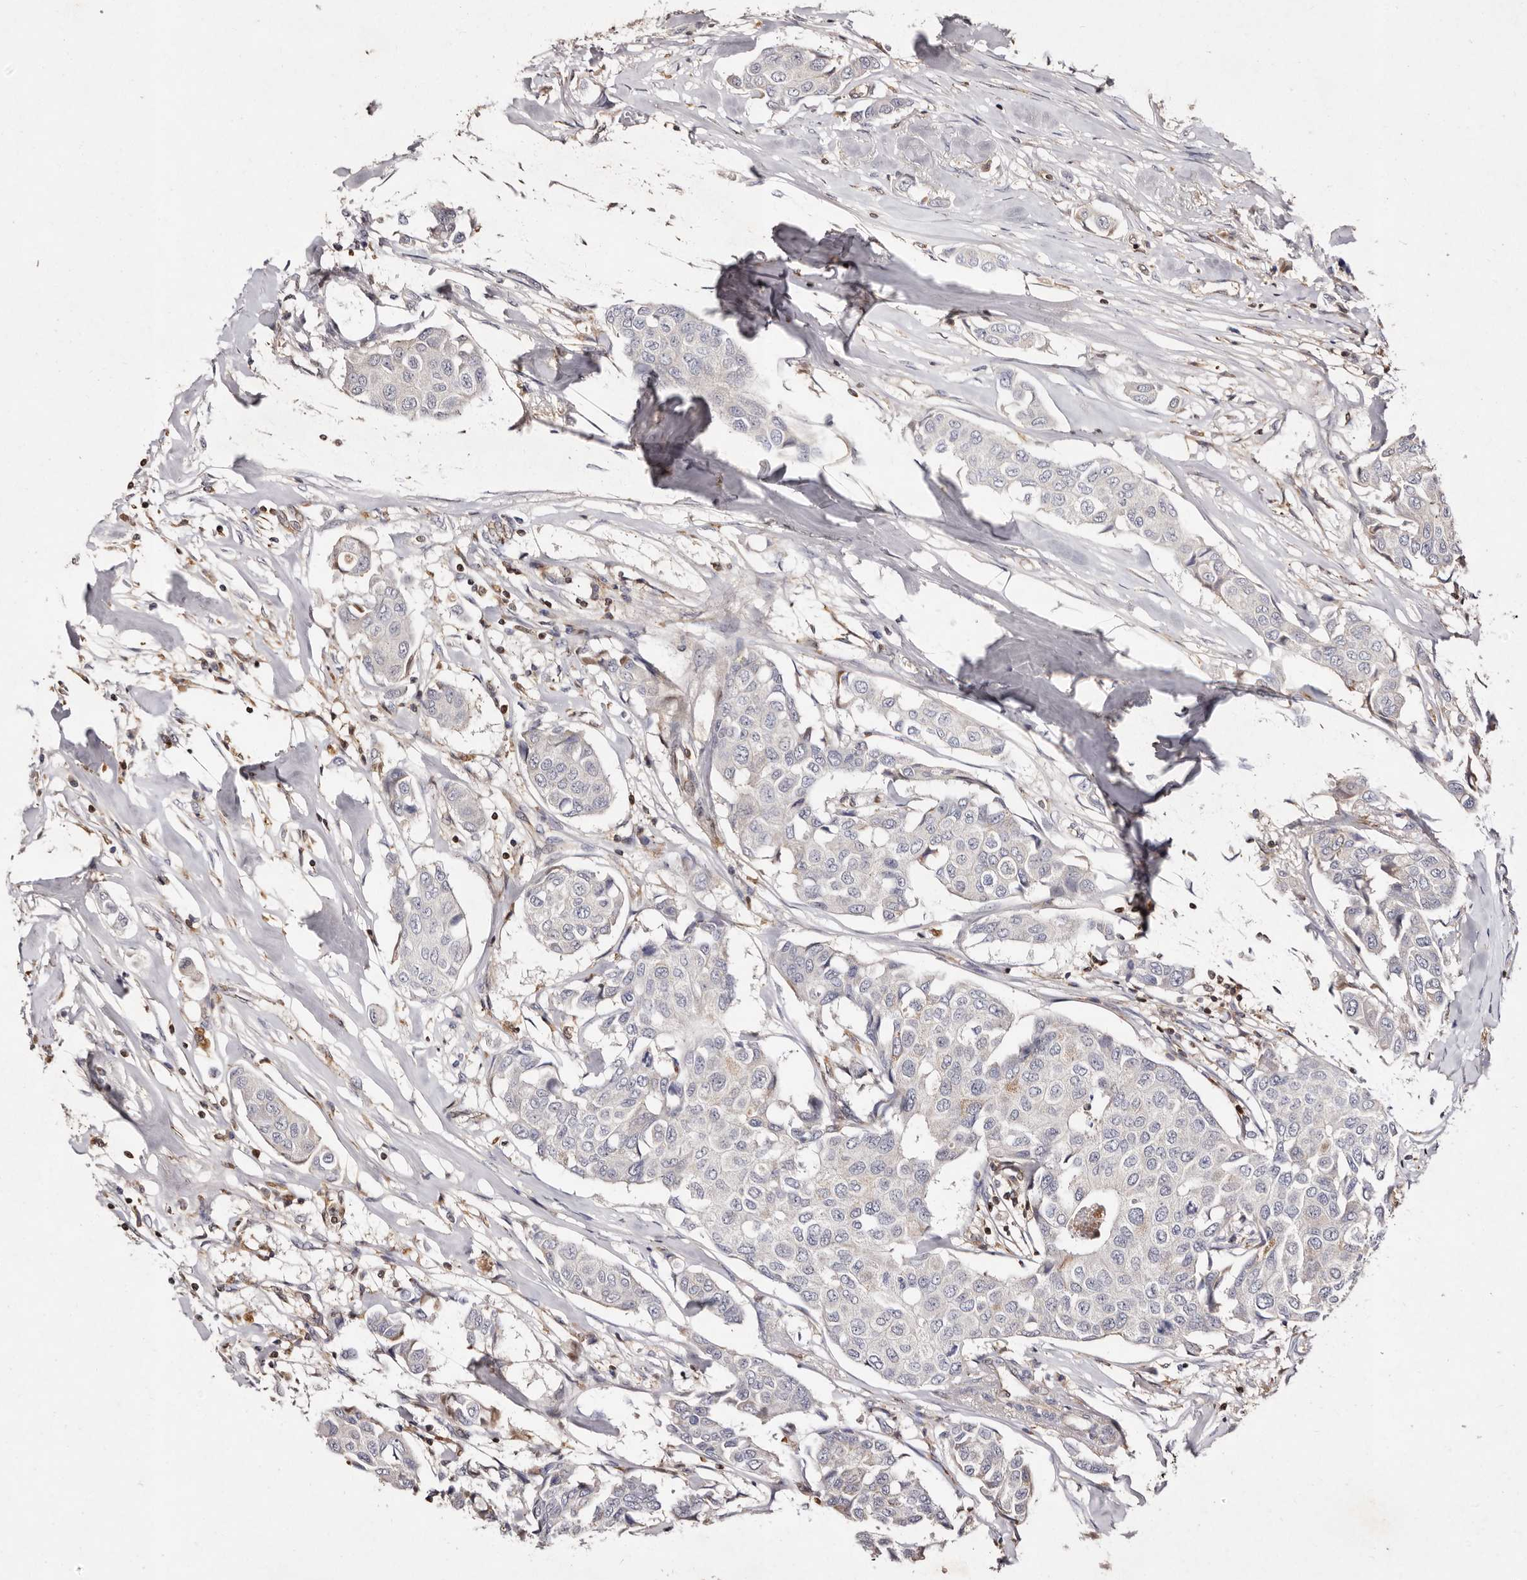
{"staining": {"intensity": "negative", "quantity": "none", "location": "none"}, "tissue": "breast cancer", "cell_type": "Tumor cells", "image_type": "cancer", "snomed": [{"axis": "morphology", "description": "Duct carcinoma"}, {"axis": "topography", "description": "Breast"}], "caption": "IHC of intraductal carcinoma (breast) exhibits no staining in tumor cells.", "gene": "GIMAP4", "patient": {"sex": "female", "age": 80}}